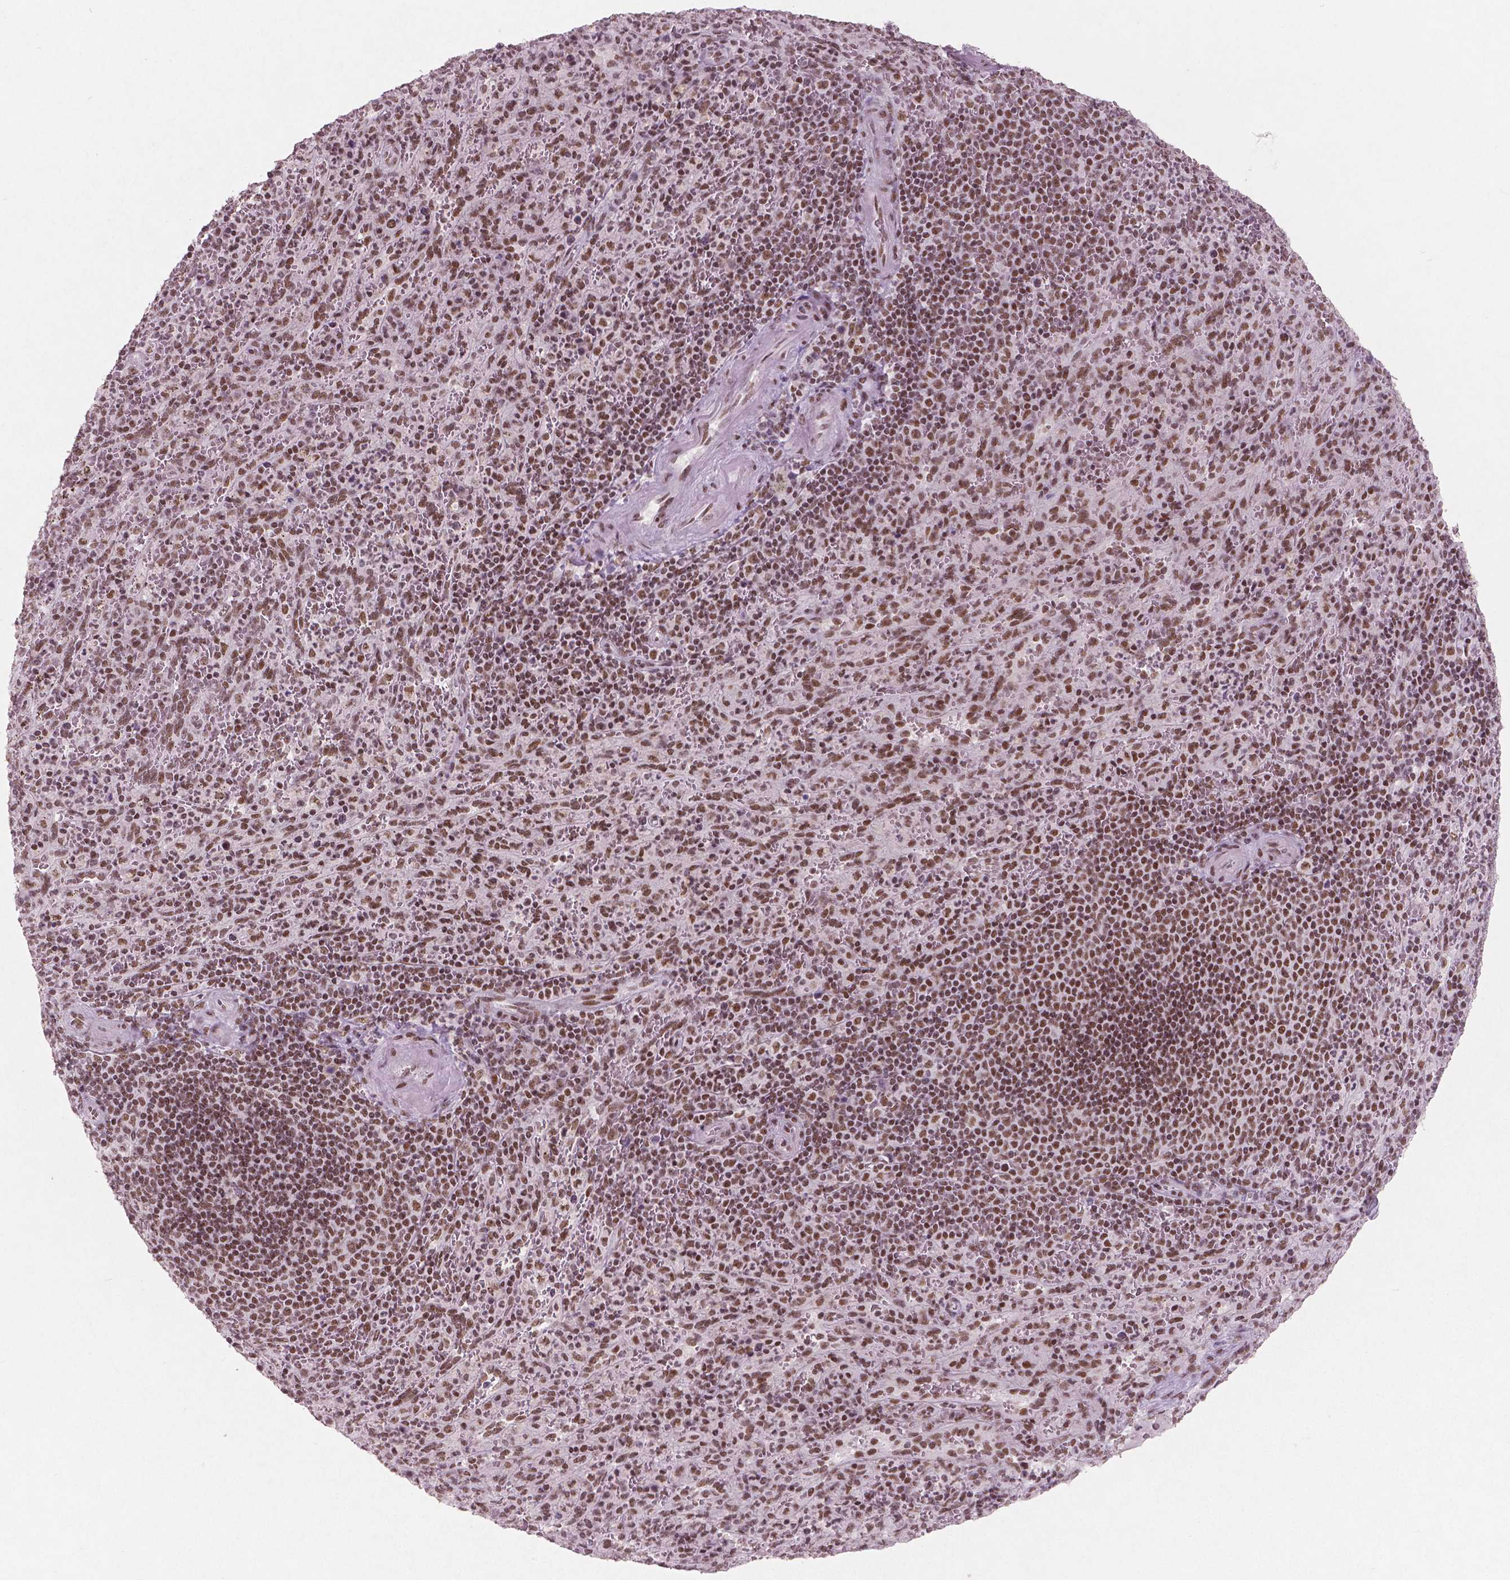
{"staining": {"intensity": "moderate", "quantity": ">75%", "location": "nuclear"}, "tissue": "spleen", "cell_type": "Cells in red pulp", "image_type": "normal", "snomed": [{"axis": "morphology", "description": "Normal tissue, NOS"}, {"axis": "topography", "description": "Spleen"}], "caption": "Cells in red pulp demonstrate moderate nuclear staining in about >75% of cells in normal spleen.", "gene": "BRD4", "patient": {"sex": "male", "age": 57}}